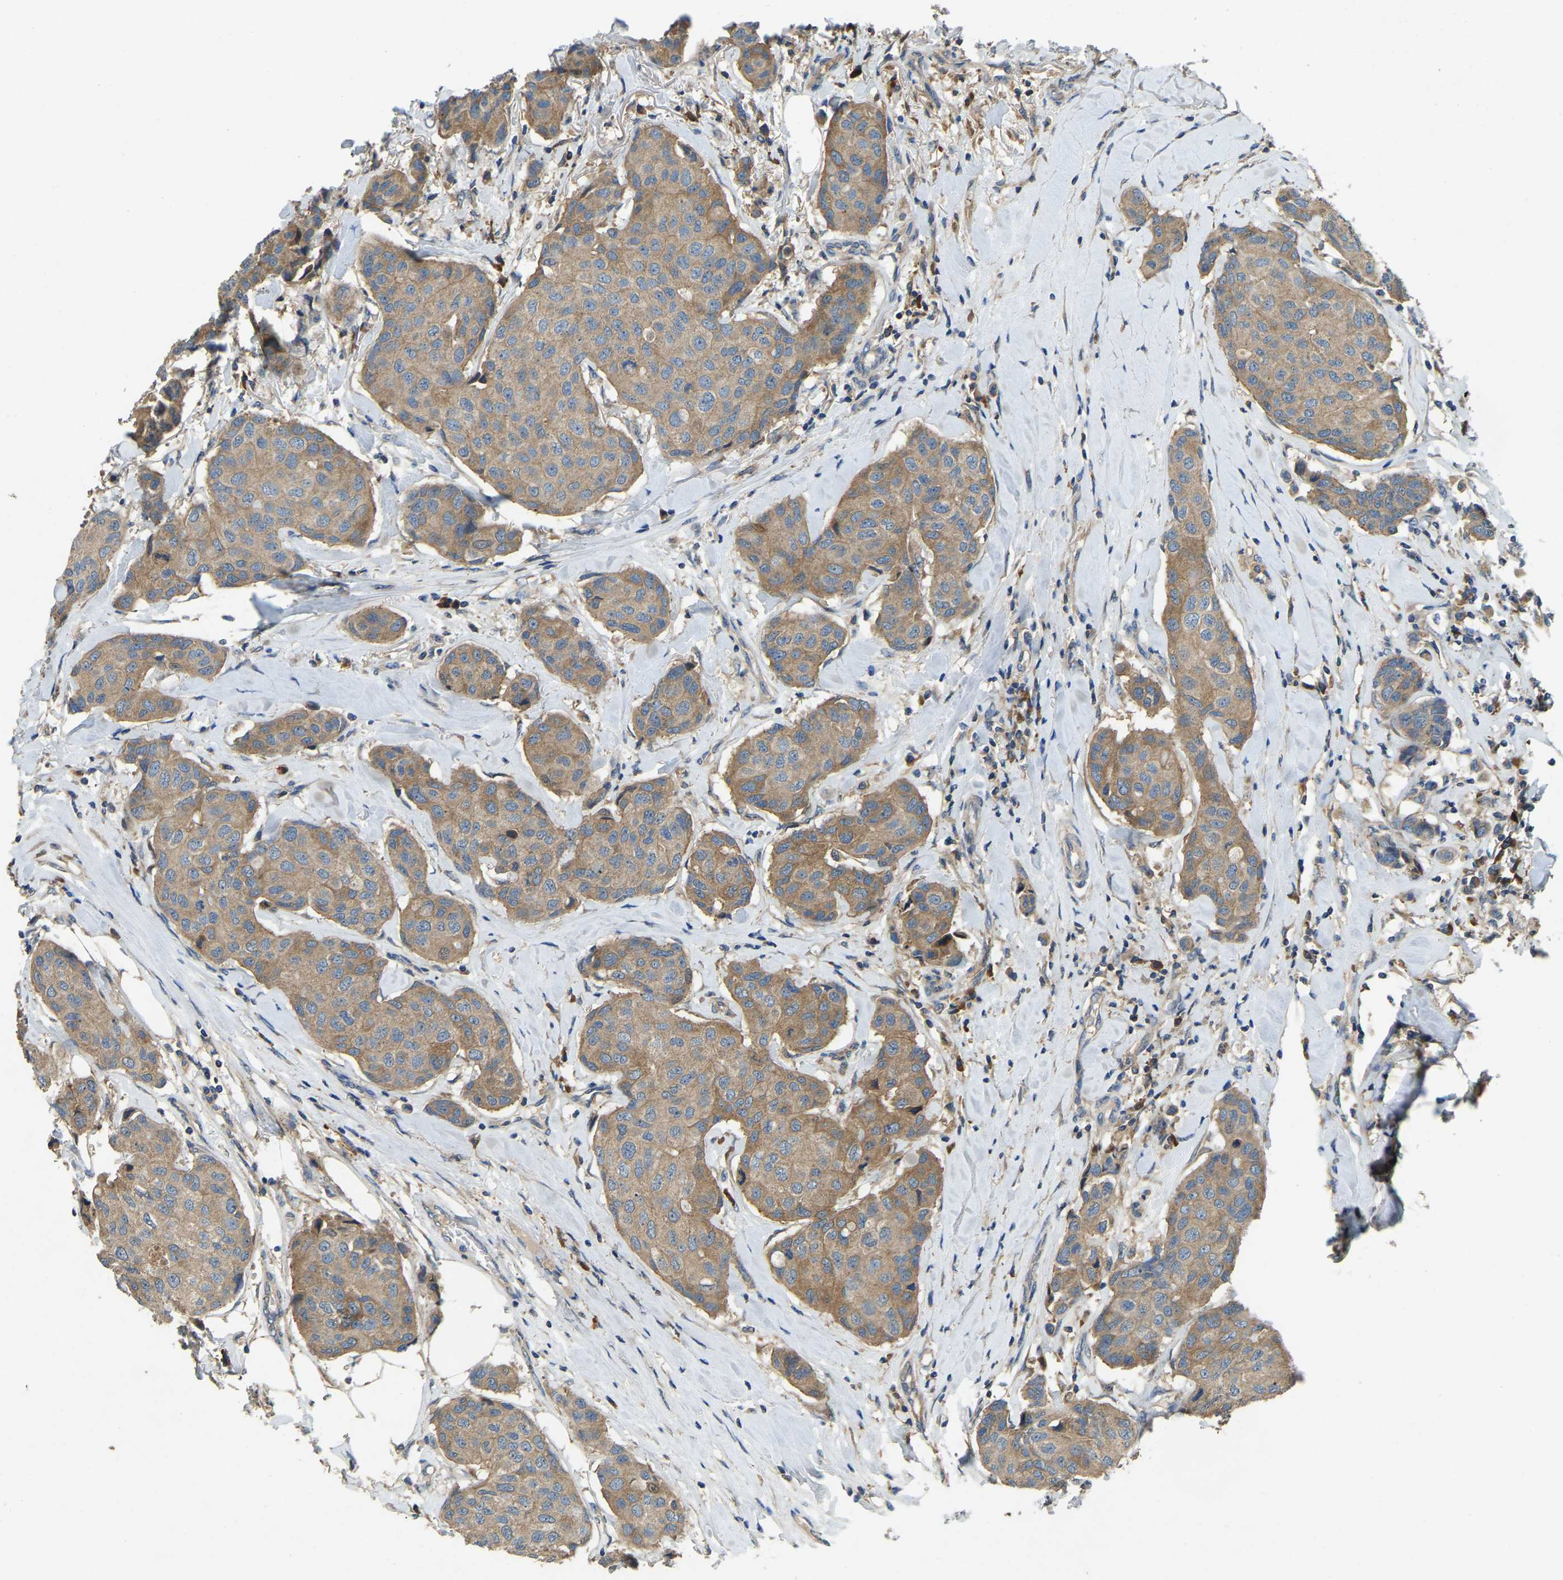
{"staining": {"intensity": "weak", "quantity": ">75%", "location": "cytoplasmic/membranous"}, "tissue": "breast cancer", "cell_type": "Tumor cells", "image_type": "cancer", "snomed": [{"axis": "morphology", "description": "Duct carcinoma"}, {"axis": "topography", "description": "Breast"}], "caption": "Protein analysis of breast invasive ductal carcinoma tissue reveals weak cytoplasmic/membranous staining in about >75% of tumor cells.", "gene": "ATP8B1", "patient": {"sex": "female", "age": 80}}